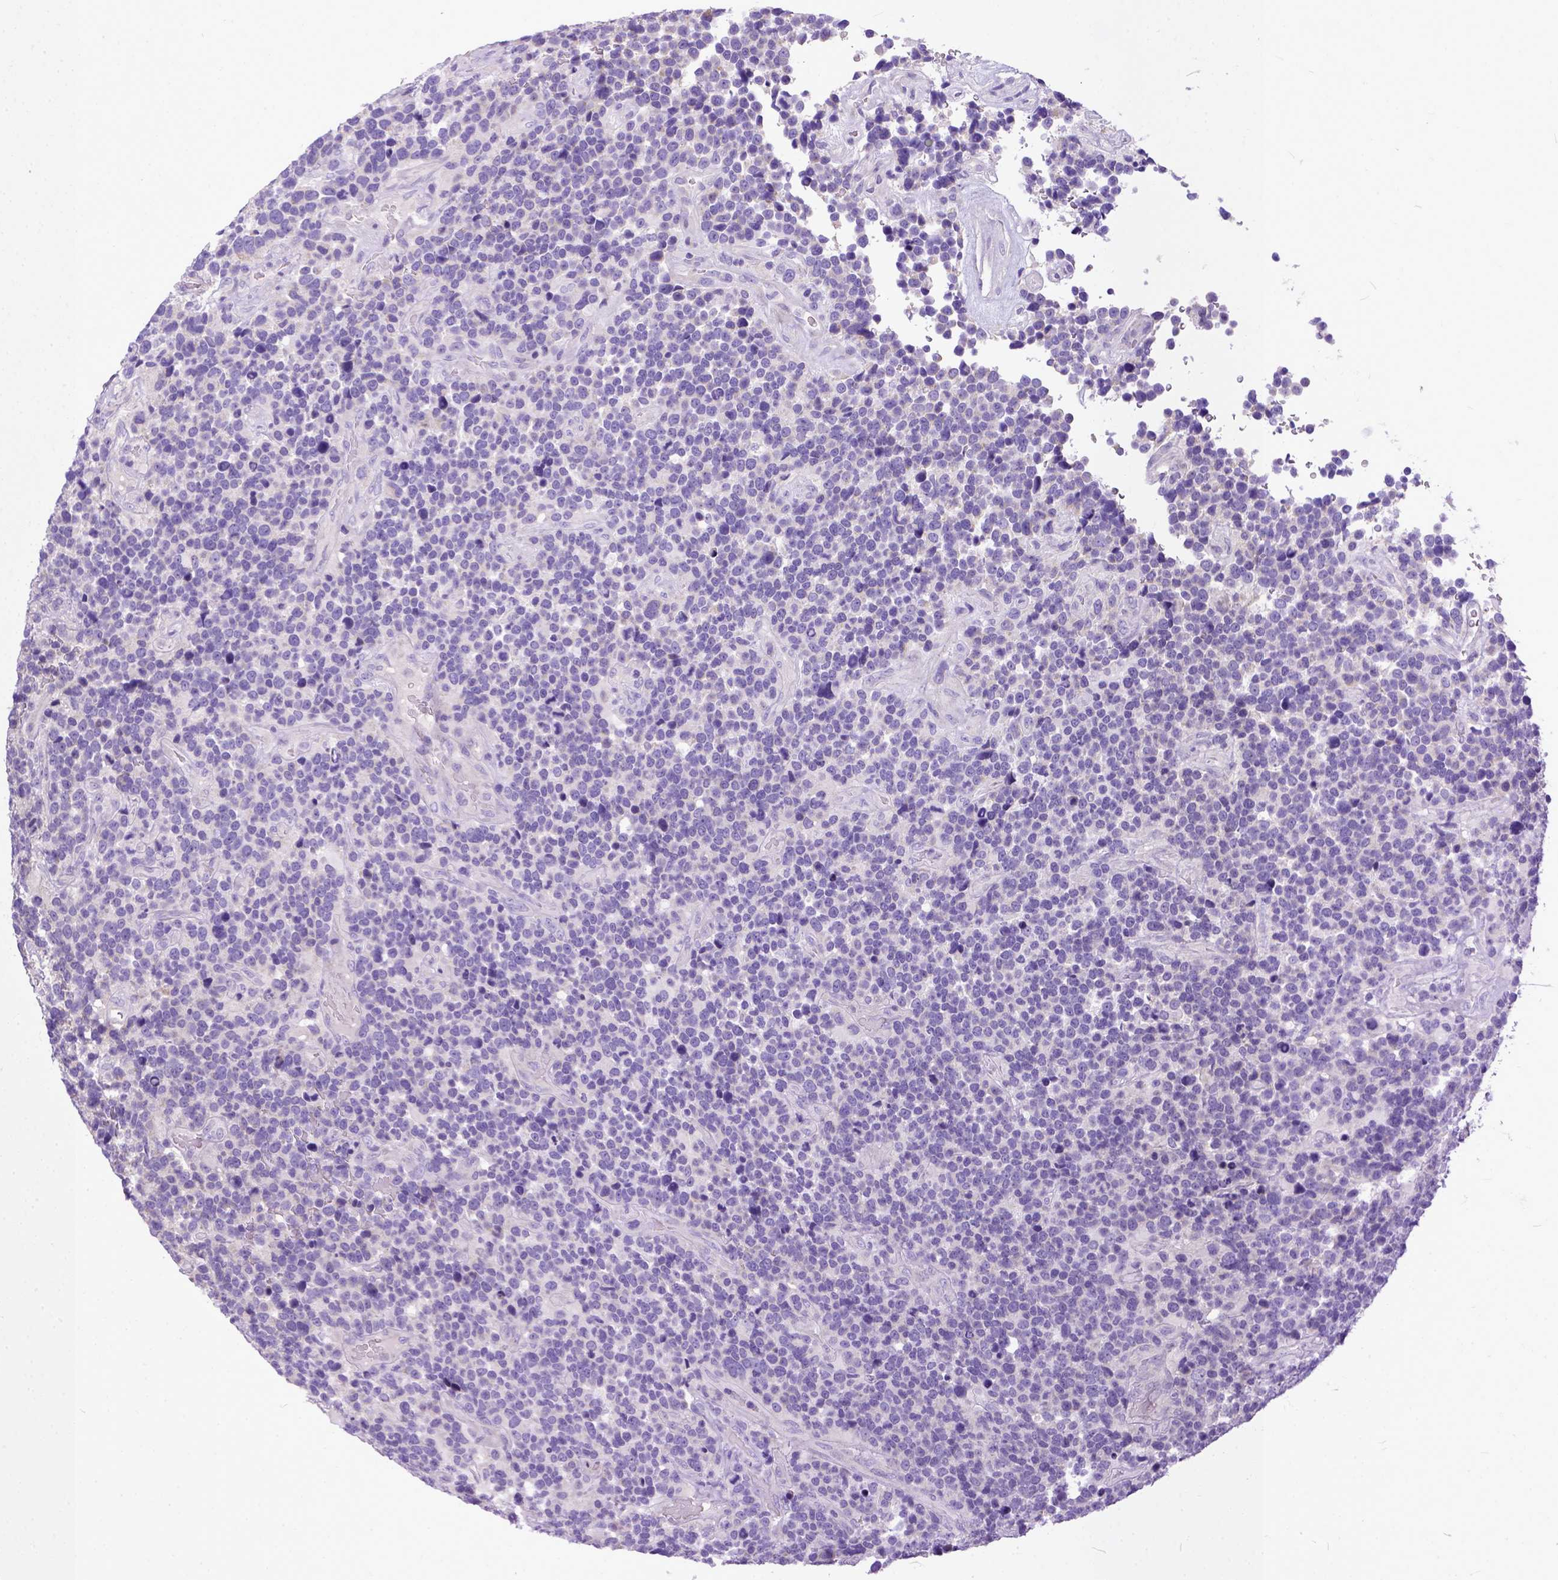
{"staining": {"intensity": "negative", "quantity": "none", "location": "none"}, "tissue": "glioma", "cell_type": "Tumor cells", "image_type": "cancer", "snomed": [{"axis": "morphology", "description": "Glioma, malignant, High grade"}, {"axis": "topography", "description": "Brain"}], "caption": "Tumor cells are negative for brown protein staining in malignant high-grade glioma. The staining is performed using DAB brown chromogen with nuclei counter-stained in using hematoxylin.", "gene": "PPL", "patient": {"sex": "male", "age": 33}}